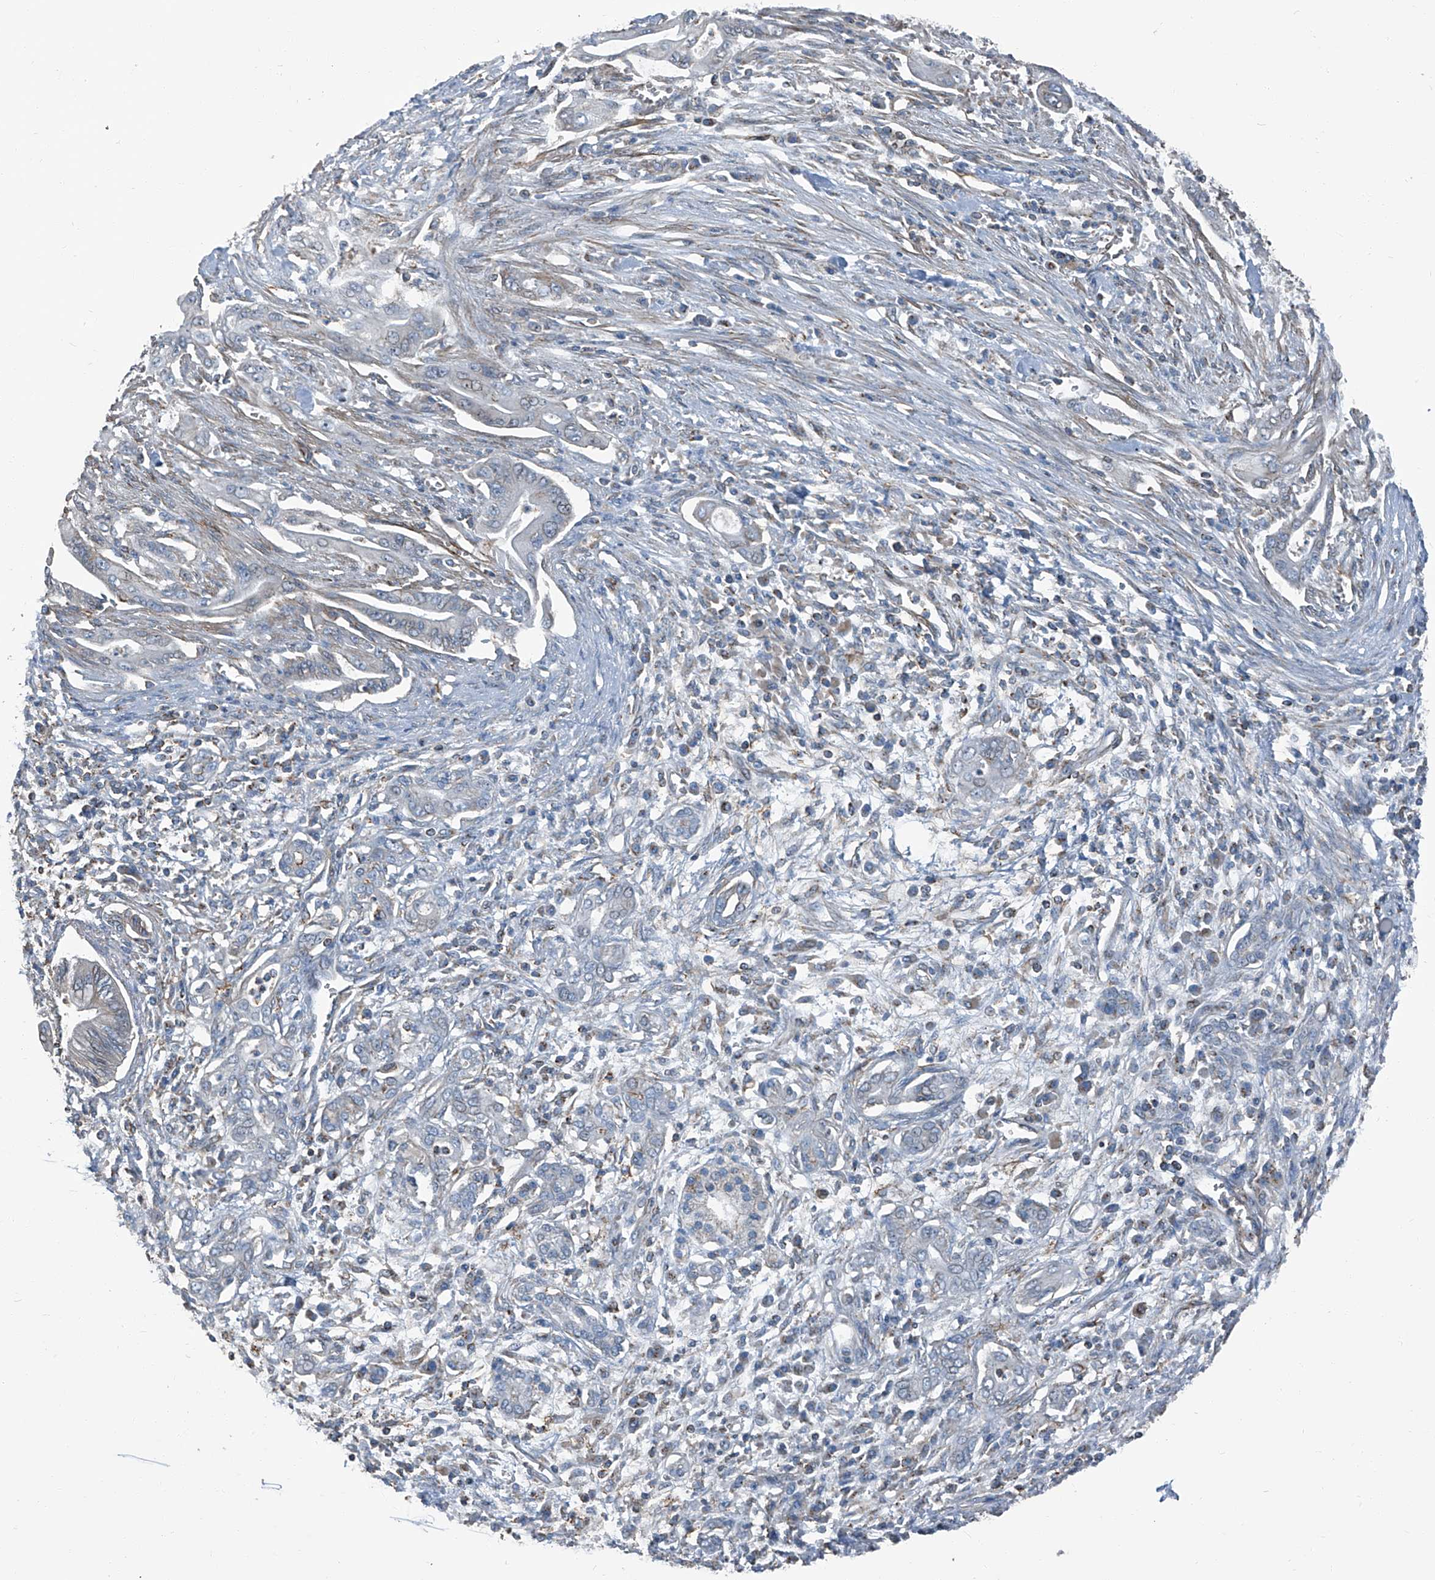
{"staining": {"intensity": "negative", "quantity": "none", "location": "none"}, "tissue": "pancreatic cancer", "cell_type": "Tumor cells", "image_type": "cancer", "snomed": [{"axis": "morphology", "description": "Adenocarcinoma, NOS"}, {"axis": "topography", "description": "Pancreas"}], "caption": "This is an immunohistochemistry micrograph of pancreatic adenocarcinoma. There is no expression in tumor cells.", "gene": "SEPTIN7", "patient": {"sex": "male", "age": 58}}